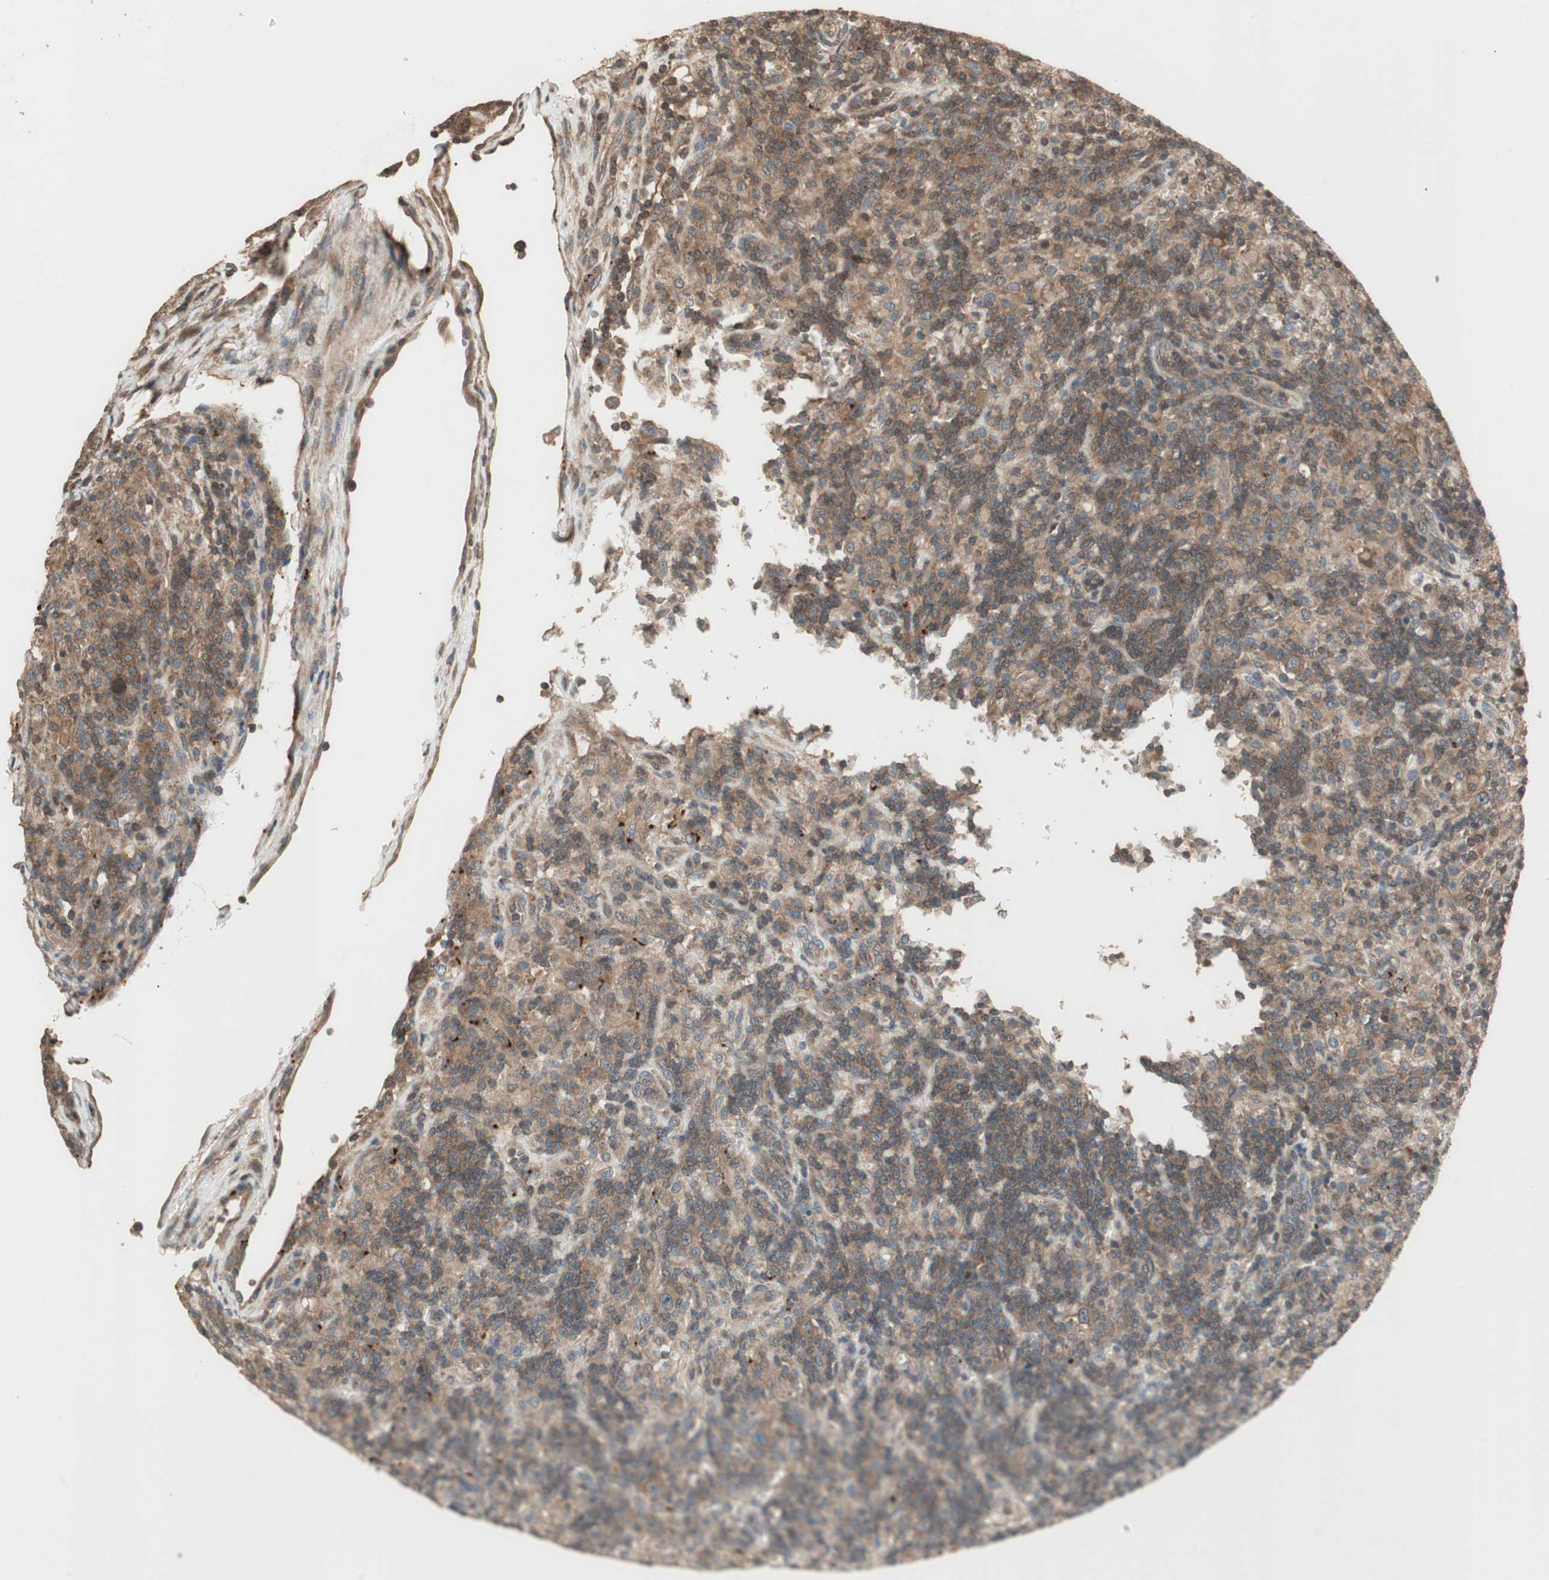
{"staining": {"intensity": "moderate", "quantity": ">75%", "location": "cytoplasmic/membranous"}, "tissue": "lymphoma", "cell_type": "Tumor cells", "image_type": "cancer", "snomed": [{"axis": "morphology", "description": "Hodgkin's disease, NOS"}, {"axis": "topography", "description": "Lymph node"}], "caption": "Lymphoma stained with immunohistochemistry demonstrates moderate cytoplasmic/membranous staining in about >75% of tumor cells. (brown staining indicates protein expression, while blue staining denotes nuclei).", "gene": "CNOT4", "patient": {"sex": "male", "age": 70}}